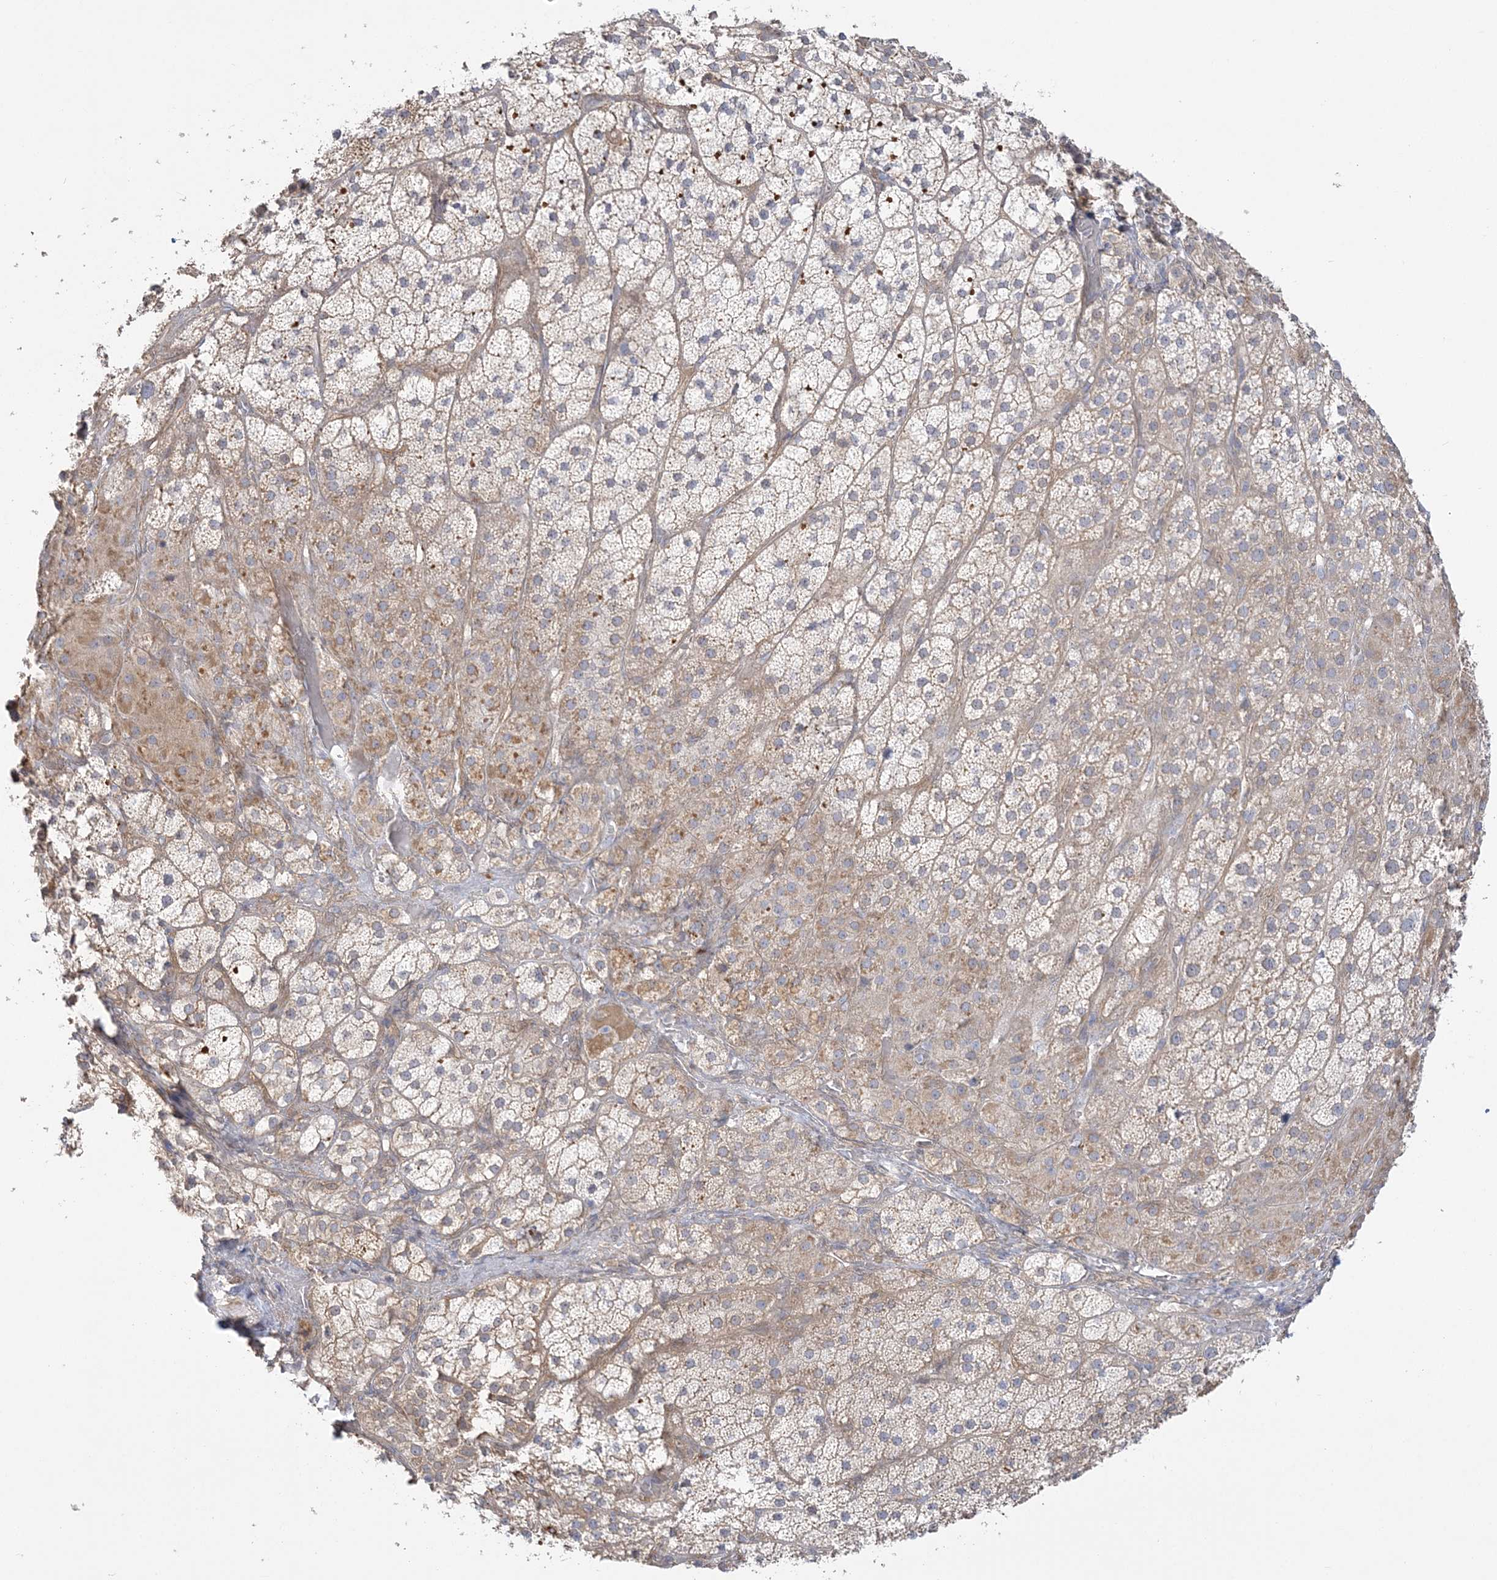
{"staining": {"intensity": "weak", "quantity": ">75%", "location": "cytoplasmic/membranous"}, "tissue": "adrenal gland", "cell_type": "Glandular cells", "image_type": "normal", "snomed": [{"axis": "morphology", "description": "Normal tissue, NOS"}, {"axis": "topography", "description": "Adrenal gland"}], "caption": "Benign adrenal gland was stained to show a protein in brown. There is low levels of weak cytoplasmic/membranous staining in about >75% of glandular cells.", "gene": "HAAO", "patient": {"sex": "male", "age": 57}}